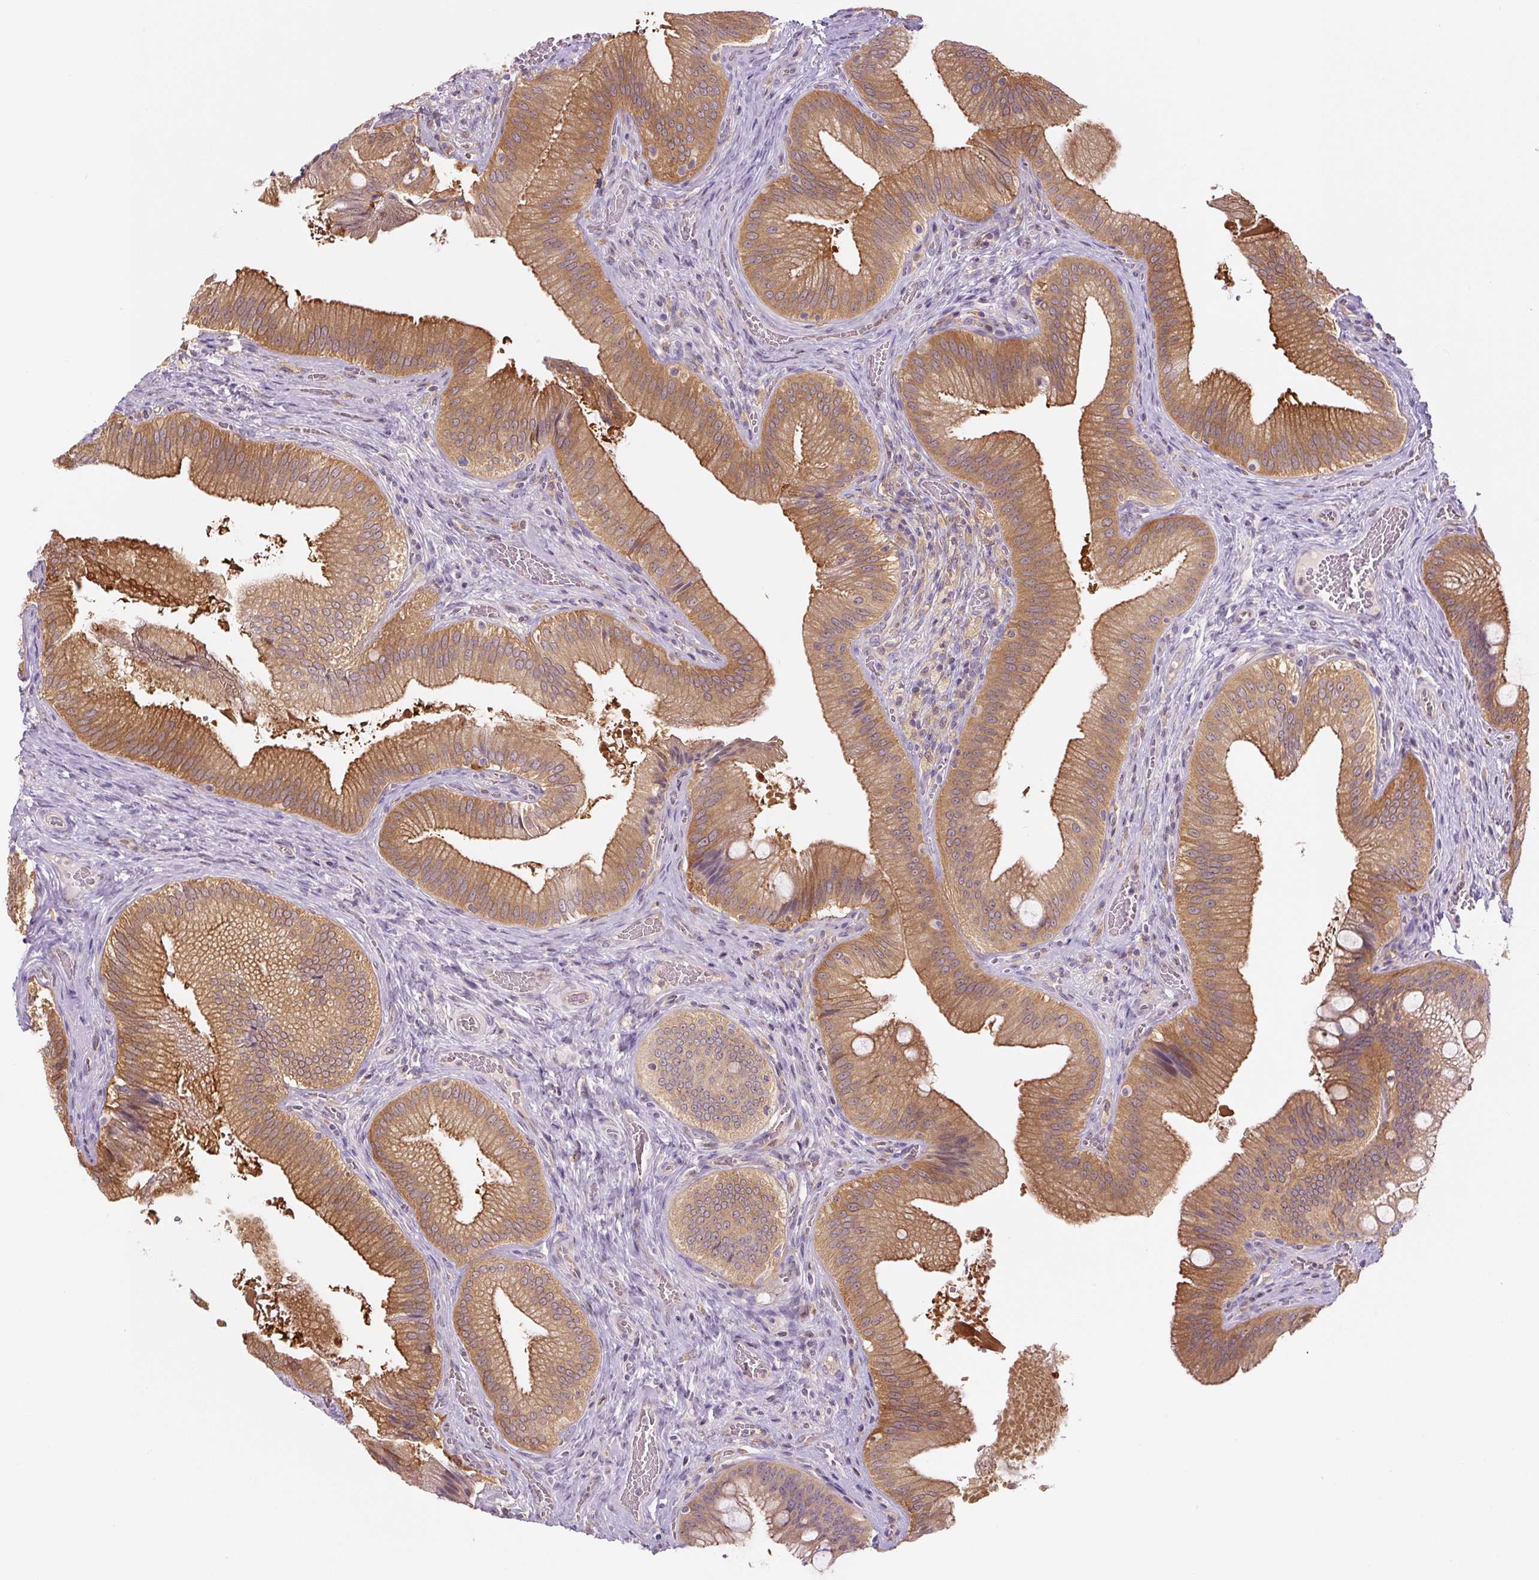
{"staining": {"intensity": "moderate", "quantity": ">75%", "location": "cytoplasmic/membranous"}, "tissue": "gallbladder", "cell_type": "Glandular cells", "image_type": "normal", "snomed": [{"axis": "morphology", "description": "Normal tissue, NOS"}, {"axis": "topography", "description": "Gallbladder"}], "caption": "Protein staining of benign gallbladder displays moderate cytoplasmic/membranous staining in about >75% of glandular cells. (Brightfield microscopy of DAB IHC at high magnification).", "gene": "SPSB2", "patient": {"sex": "male", "age": 17}}